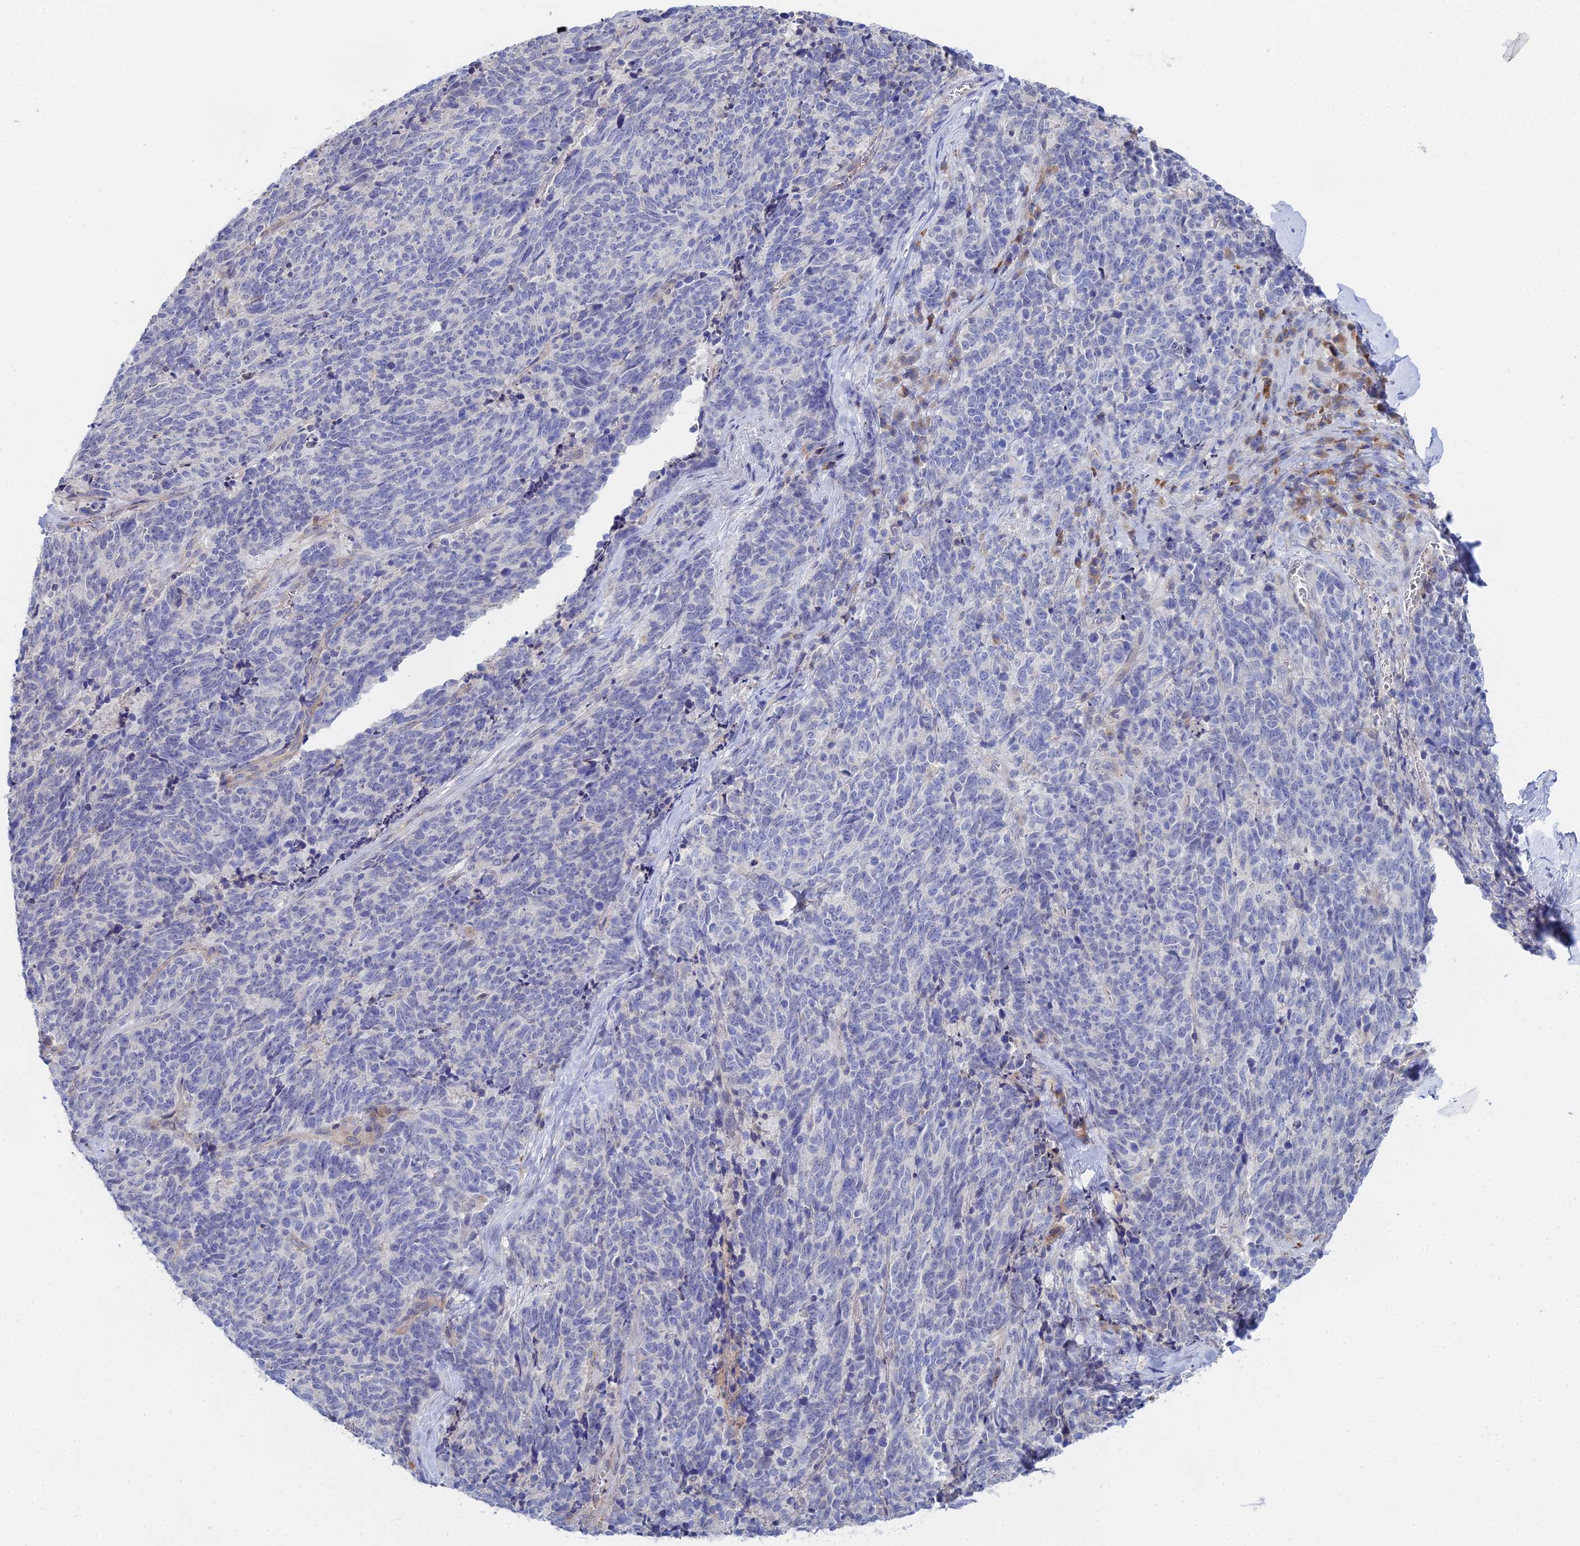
{"staining": {"intensity": "negative", "quantity": "none", "location": "none"}, "tissue": "cervical cancer", "cell_type": "Tumor cells", "image_type": "cancer", "snomed": [{"axis": "morphology", "description": "Squamous cell carcinoma, NOS"}, {"axis": "topography", "description": "Cervix"}], "caption": "An image of cervical squamous cell carcinoma stained for a protein shows no brown staining in tumor cells.", "gene": "DNAH14", "patient": {"sex": "female", "age": 29}}